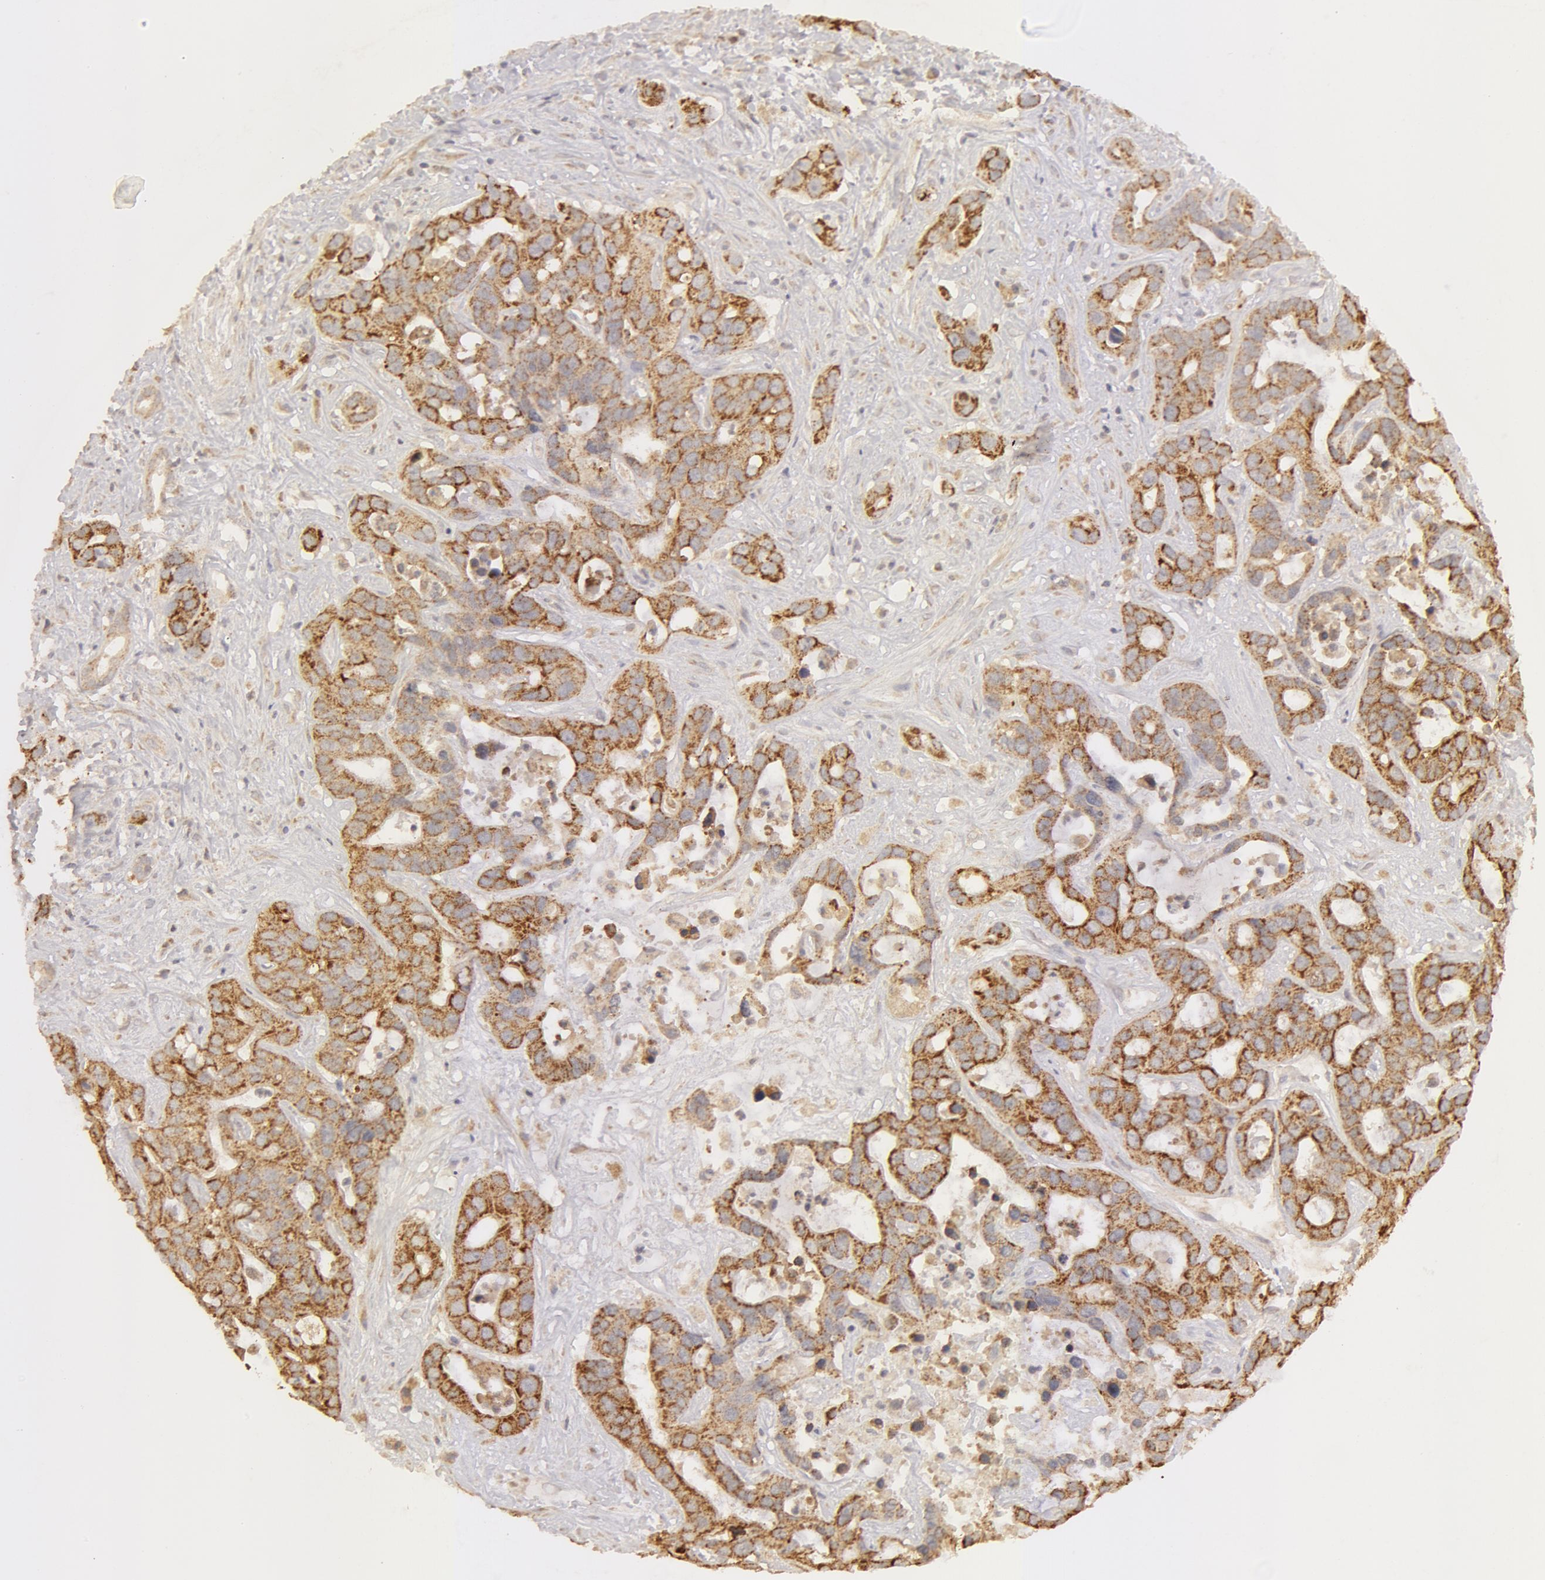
{"staining": {"intensity": "weak", "quantity": "25%-75%", "location": "cytoplasmic/membranous"}, "tissue": "liver cancer", "cell_type": "Tumor cells", "image_type": "cancer", "snomed": [{"axis": "morphology", "description": "Cholangiocarcinoma"}, {"axis": "topography", "description": "Liver"}], "caption": "High-magnification brightfield microscopy of liver cancer stained with DAB (3,3'-diaminobenzidine) (brown) and counterstained with hematoxylin (blue). tumor cells exhibit weak cytoplasmic/membranous staining is present in approximately25%-75% of cells. (DAB (3,3'-diaminobenzidine) IHC, brown staining for protein, blue staining for nuclei).", "gene": "ADPRH", "patient": {"sex": "female", "age": 65}}